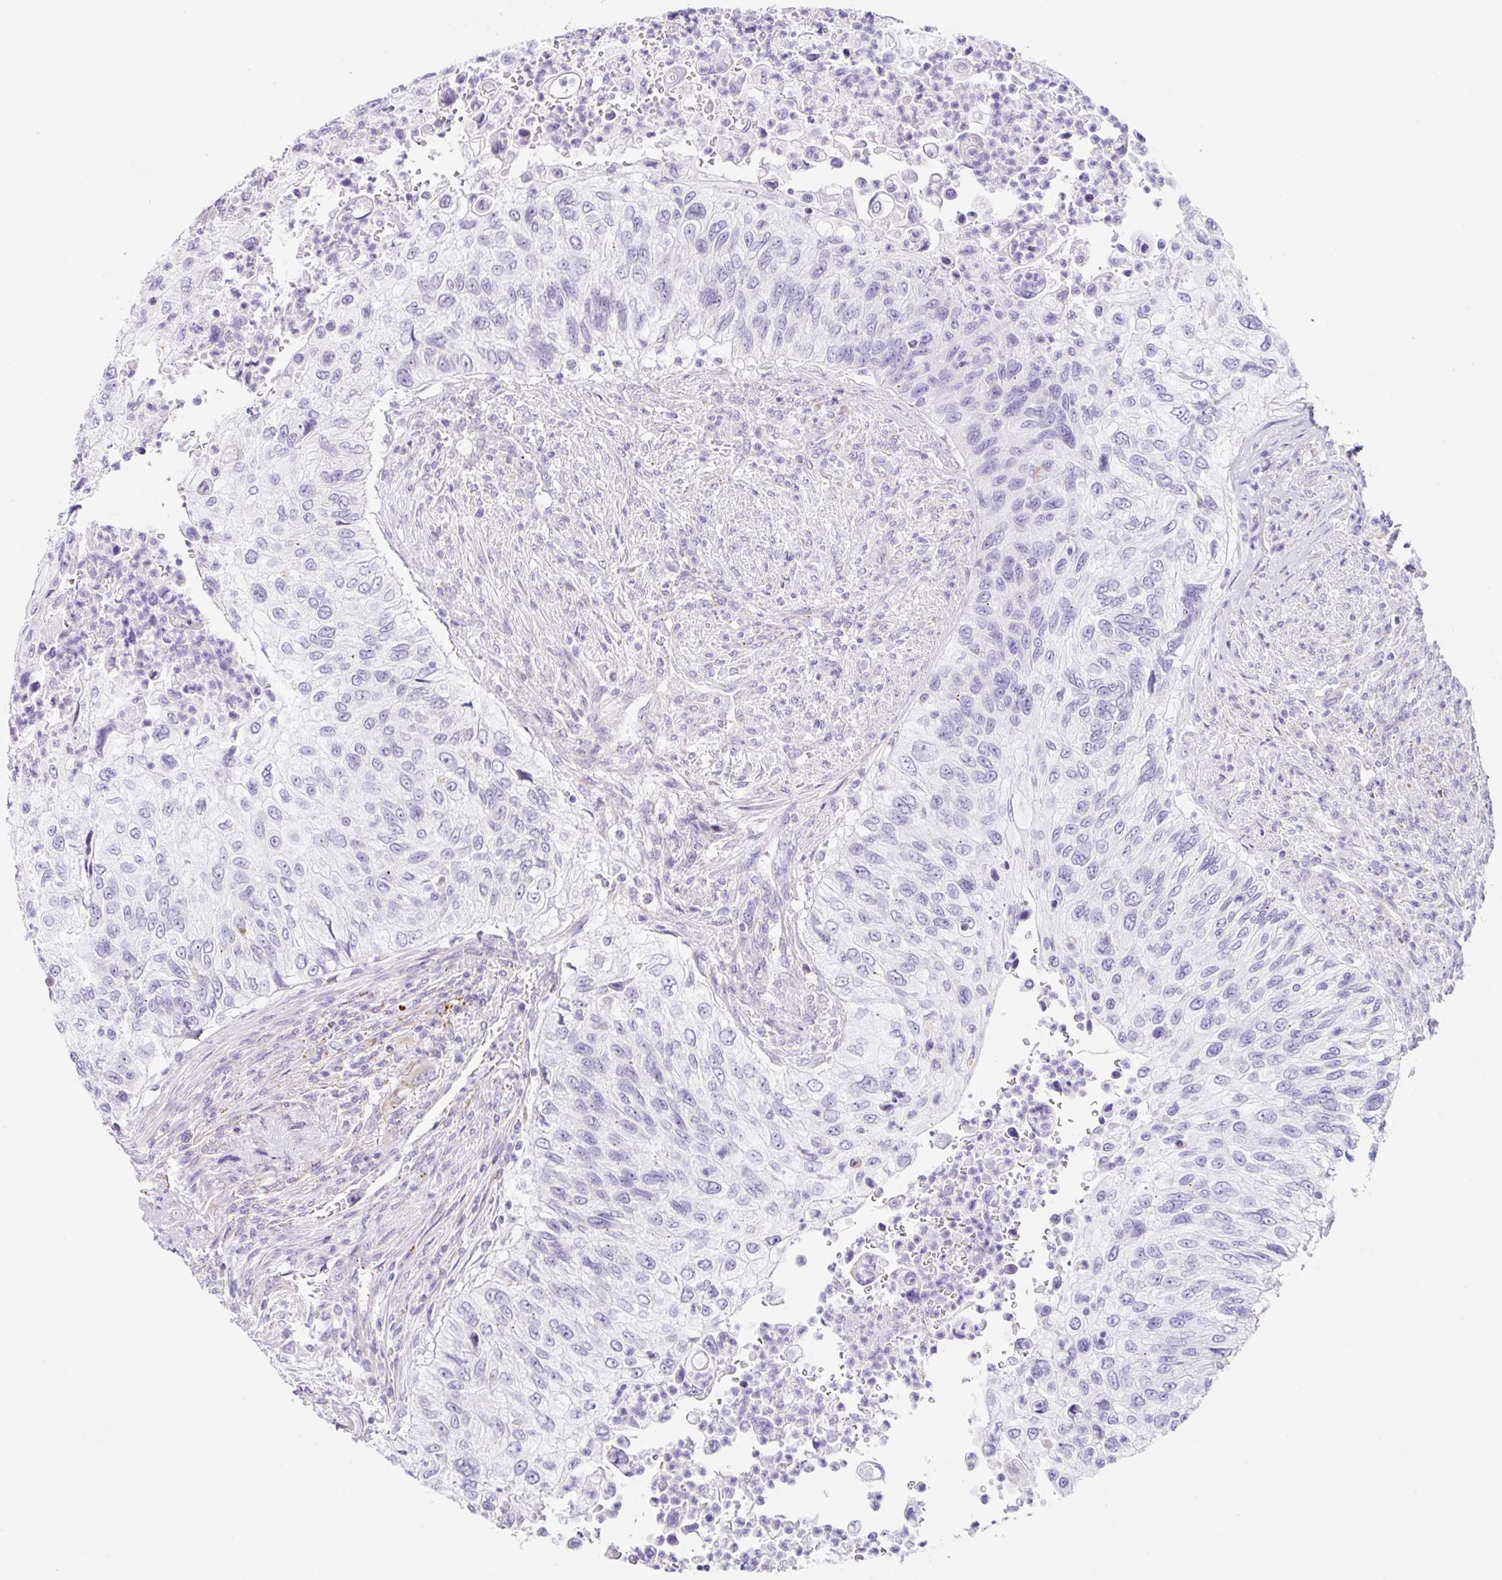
{"staining": {"intensity": "negative", "quantity": "none", "location": "none"}, "tissue": "urothelial cancer", "cell_type": "Tumor cells", "image_type": "cancer", "snomed": [{"axis": "morphology", "description": "Urothelial carcinoma, High grade"}, {"axis": "topography", "description": "Urinary bladder"}], "caption": "Immunohistochemistry (IHC) micrograph of neoplastic tissue: human urothelial cancer stained with DAB shows no significant protein positivity in tumor cells.", "gene": "DKK4", "patient": {"sex": "female", "age": 60}}